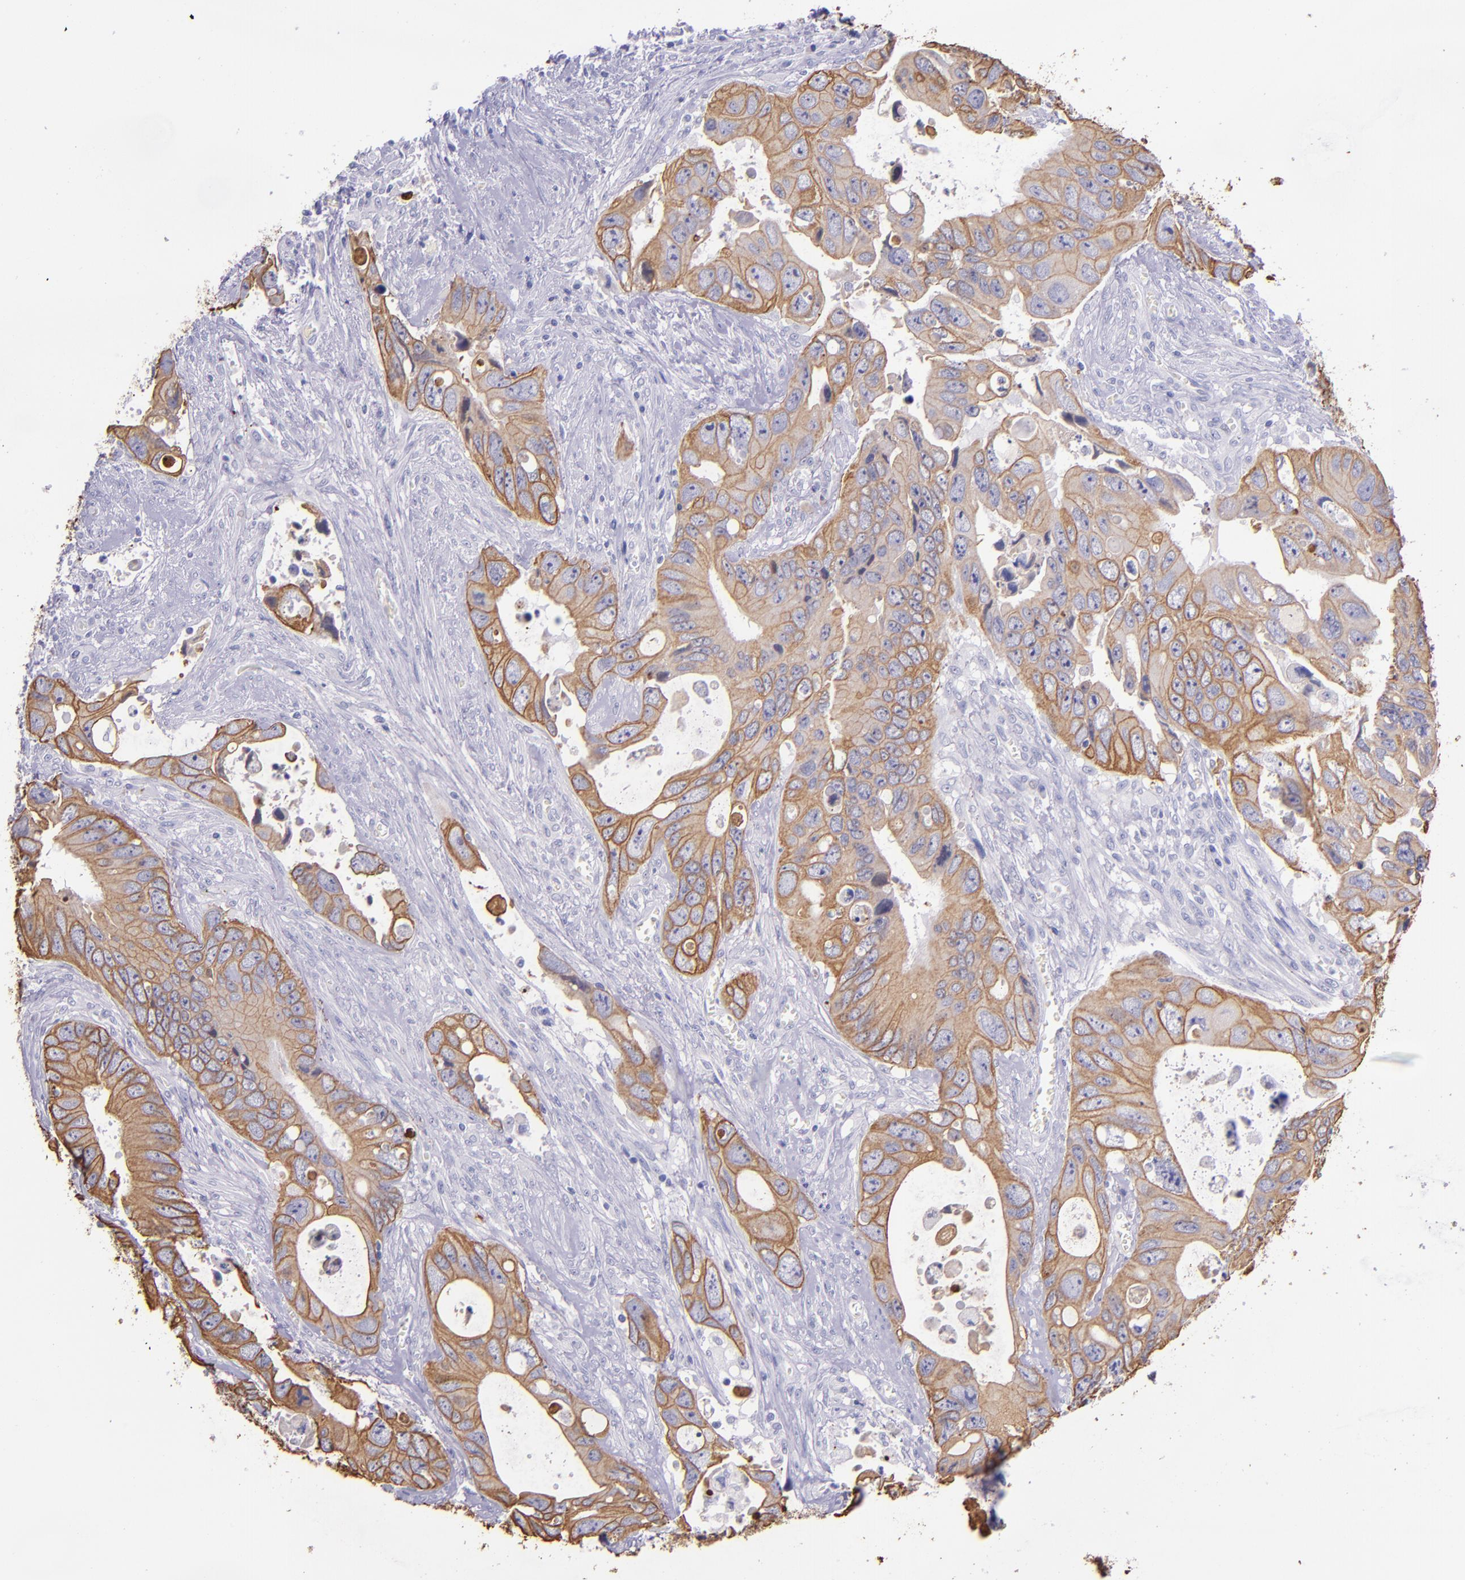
{"staining": {"intensity": "moderate", "quantity": ">75%", "location": "cytoplasmic/membranous"}, "tissue": "colorectal cancer", "cell_type": "Tumor cells", "image_type": "cancer", "snomed": [{"axis": "morphology", "description": "Adenocarcinoma, NOS"}, {"axis": "topography", "description": "Rectum"}], "caption": "A histopathology image of human colorectal cancer (adenocarcinoma) stained for a protein exhibits moderate cytoplasmic/membranous brown staining in tumor cells. (Brightfield microscopy of DAB IHC at high magnification).", "gene": "KRT4", "patient": {"sex": "male", "age": 70}}